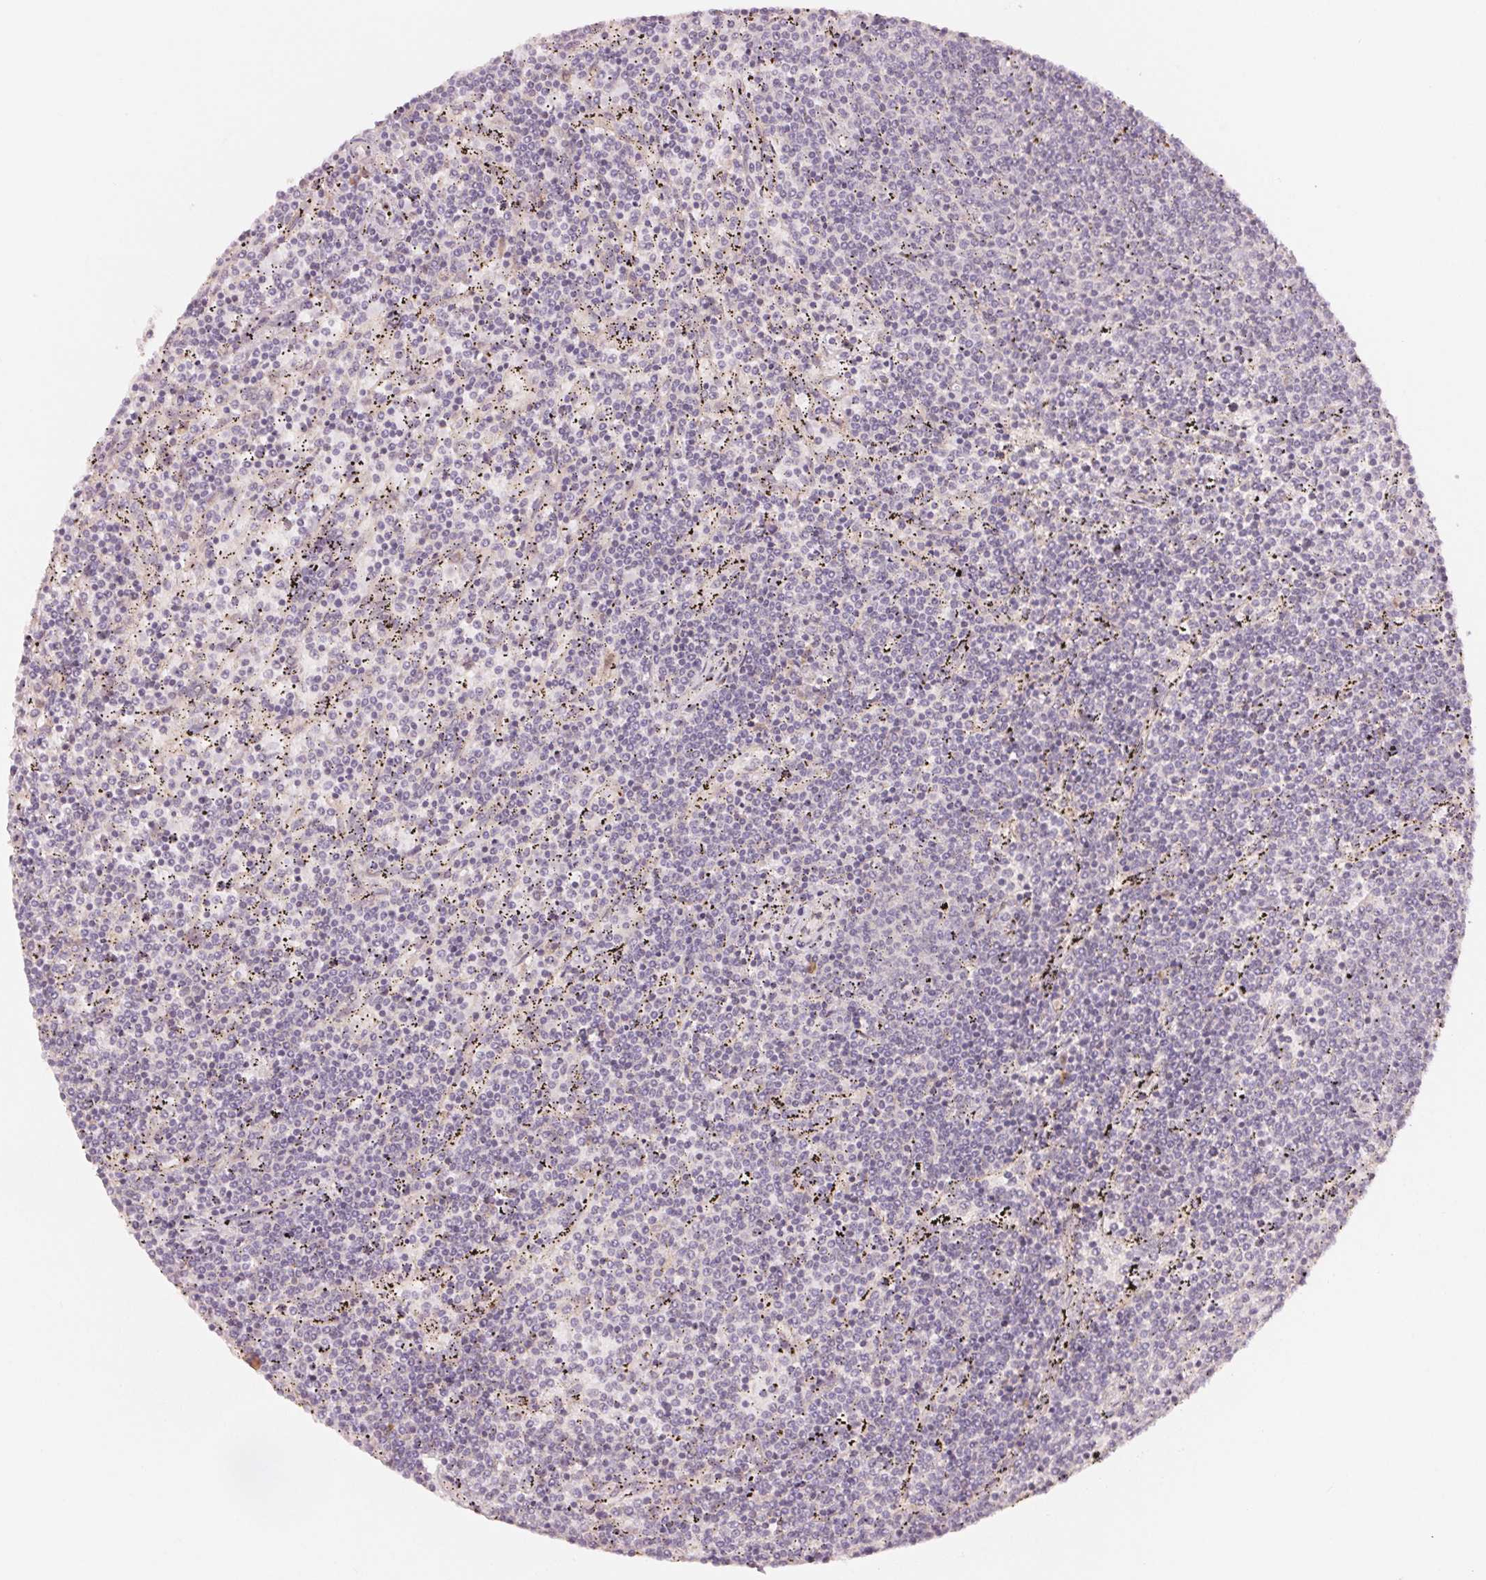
{"staining": {"intensity": "negative", "quantity": "none", "location": "none"}, "tissue": "lymphoma", "cell_type": "Tumor cells", "image_type": "cancer", "snomed": [{"axis": "morphology", "description": "Malignant lymphoma, non-Hodgkin's type, Low grade"}, {"axis": "topography", "description": "Spleen"}], "caption": "Protein analysis of lymphoma displays no significant staining in tumor cells.", "gene": "DENND2C", "patient": {"sex": "female", "age": 50}}